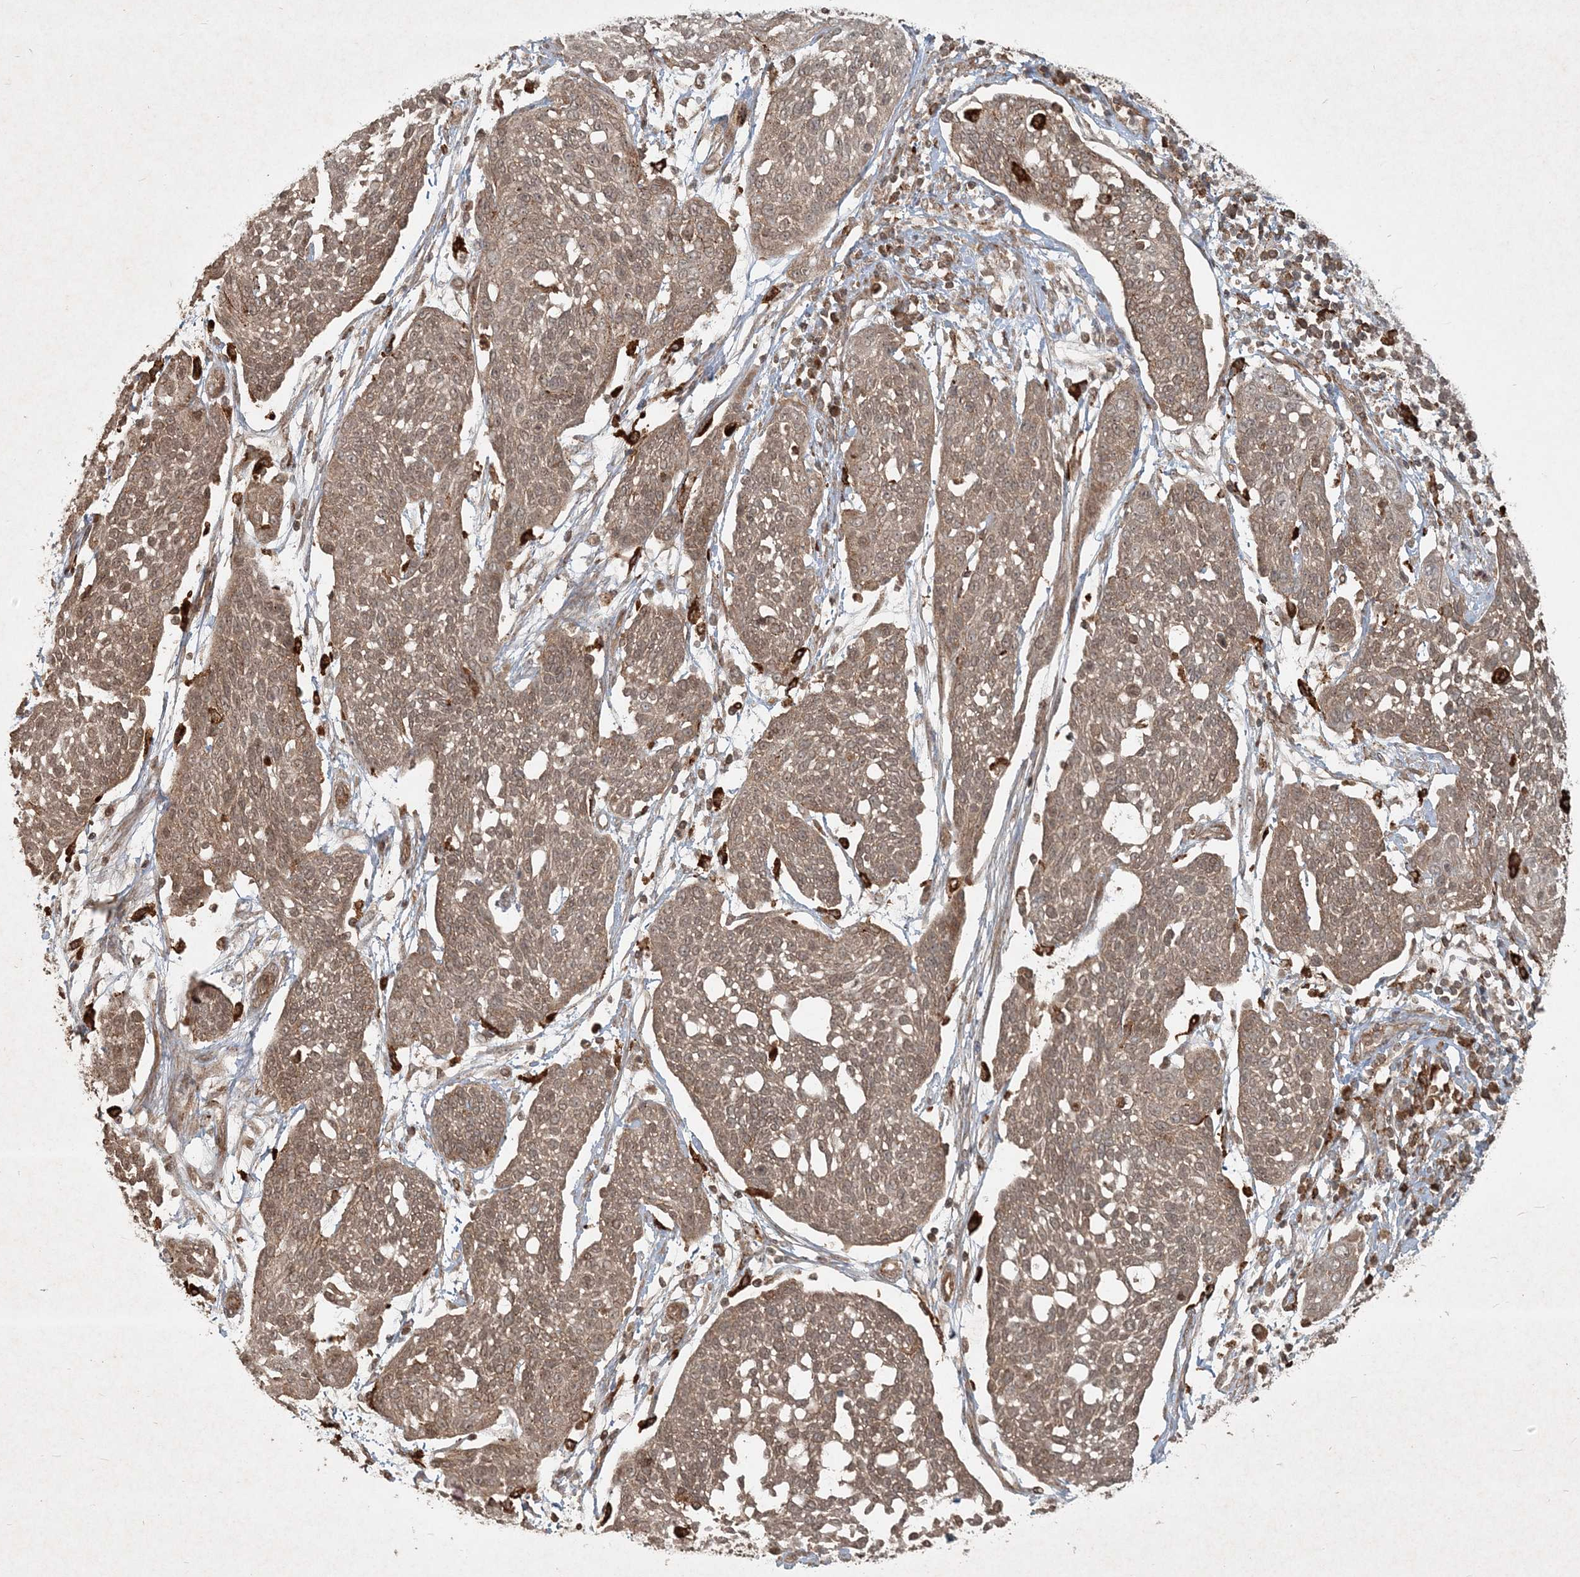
{"staining": {"intensity": "moderate", "quantity": ">75%", "location": "cytoplasmic/membranous,nuclear"}, "tissue": "cervical cancer", "cell_type": "Tumor cells", "image_type": "cancer", "snomed": [{"axis": "morphology", "description": "Squamous cell carcinoma, NOS"}, {"axis": "topography", "description": "Cervix"}], "caption": "A high-resolution photomicrograph shows IHC staining of squamous cell carcinoma (cervical), which shows moderate cytoplasmic/membranous and nuclear positivity in about >75% of tumor cells.", "gene": "NARS1", "patient": {"sex": "female", "age": 34}}